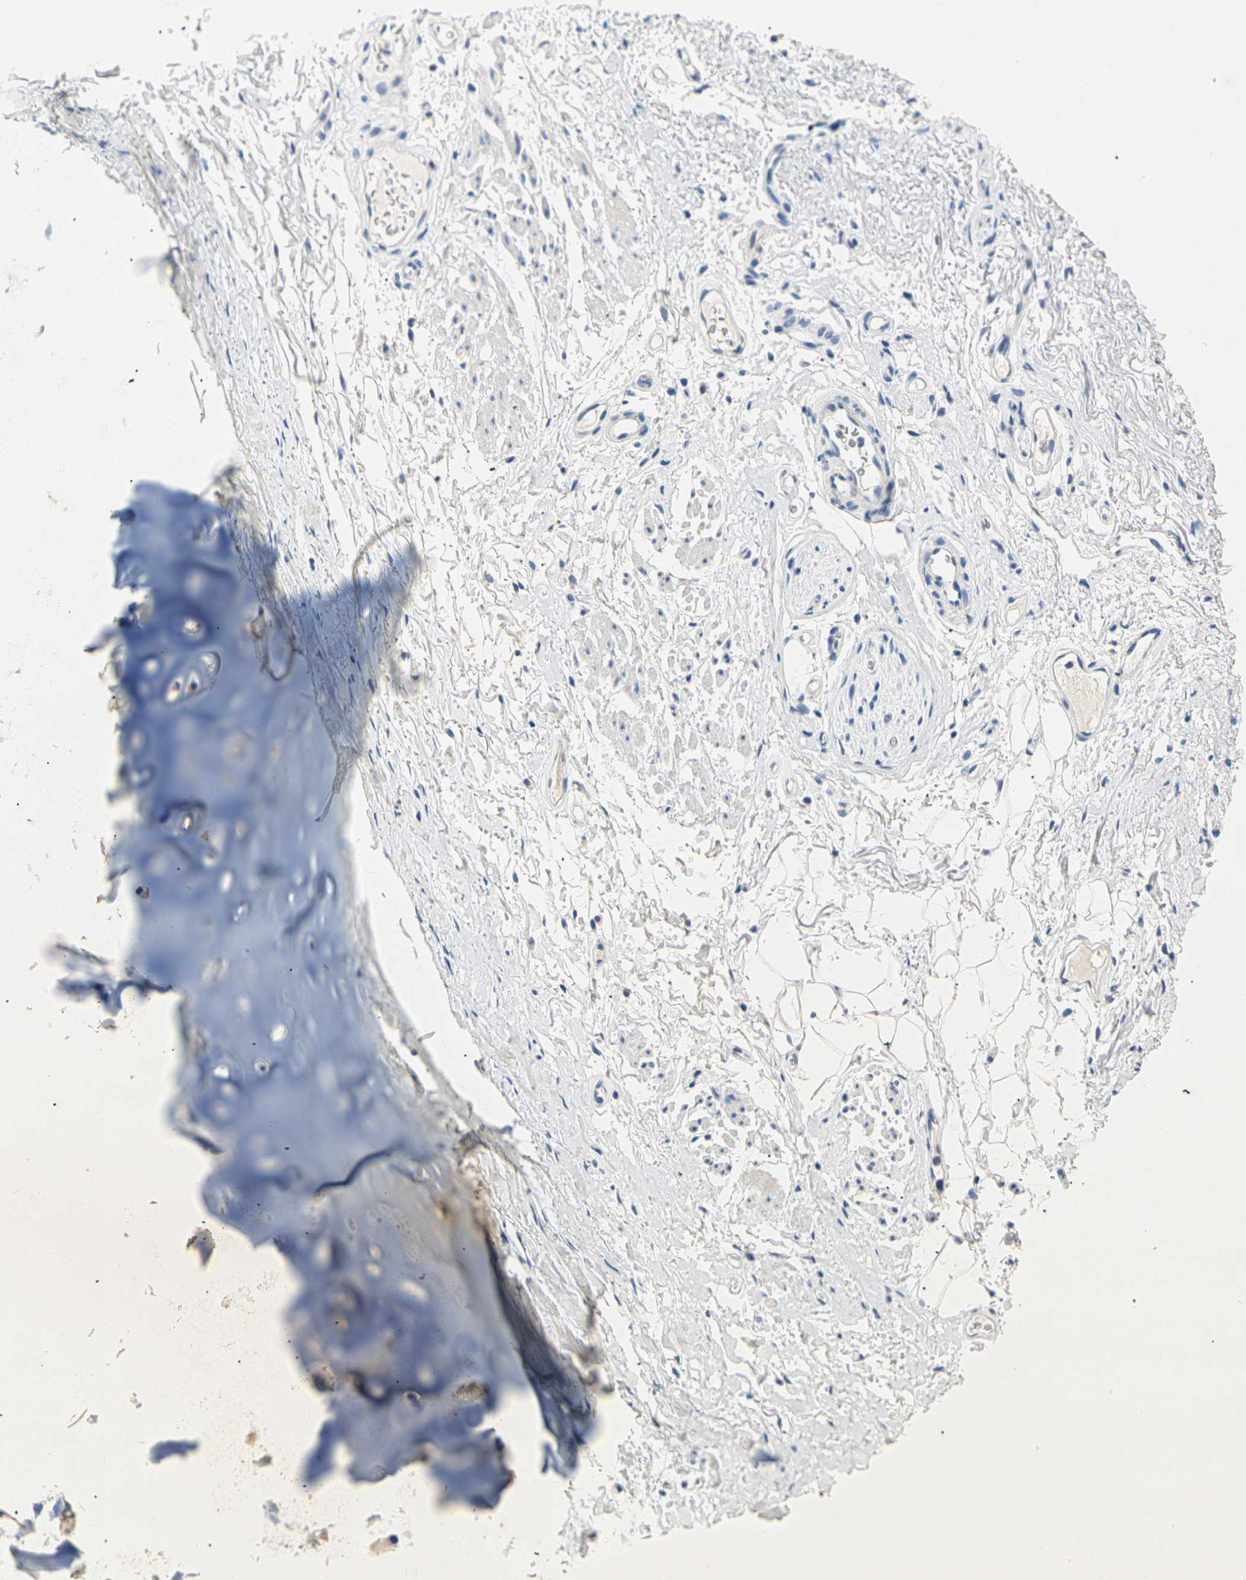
{"staining": {"intensity": "weak", "quantity": "<25%", "location": "cytoplasmic/membranous"}, "tissue": "adipose tissue", "cell_type": "Adipocytes", "image_type": "normal", "snomed": [{"axis": "morphology", "description": "Normal tissue, NOS"}, {"axis": "topography", "description": "Cartilage tissue"}, {"axis": "topography", "description": "Bronchus"}], "caption": "Immunohistochemical staining of benign human adipose tissue exhibits no significant positivity in adipocytes.", "gene": "CLDN7", "patient": {"sex": "female", "age": 73}}